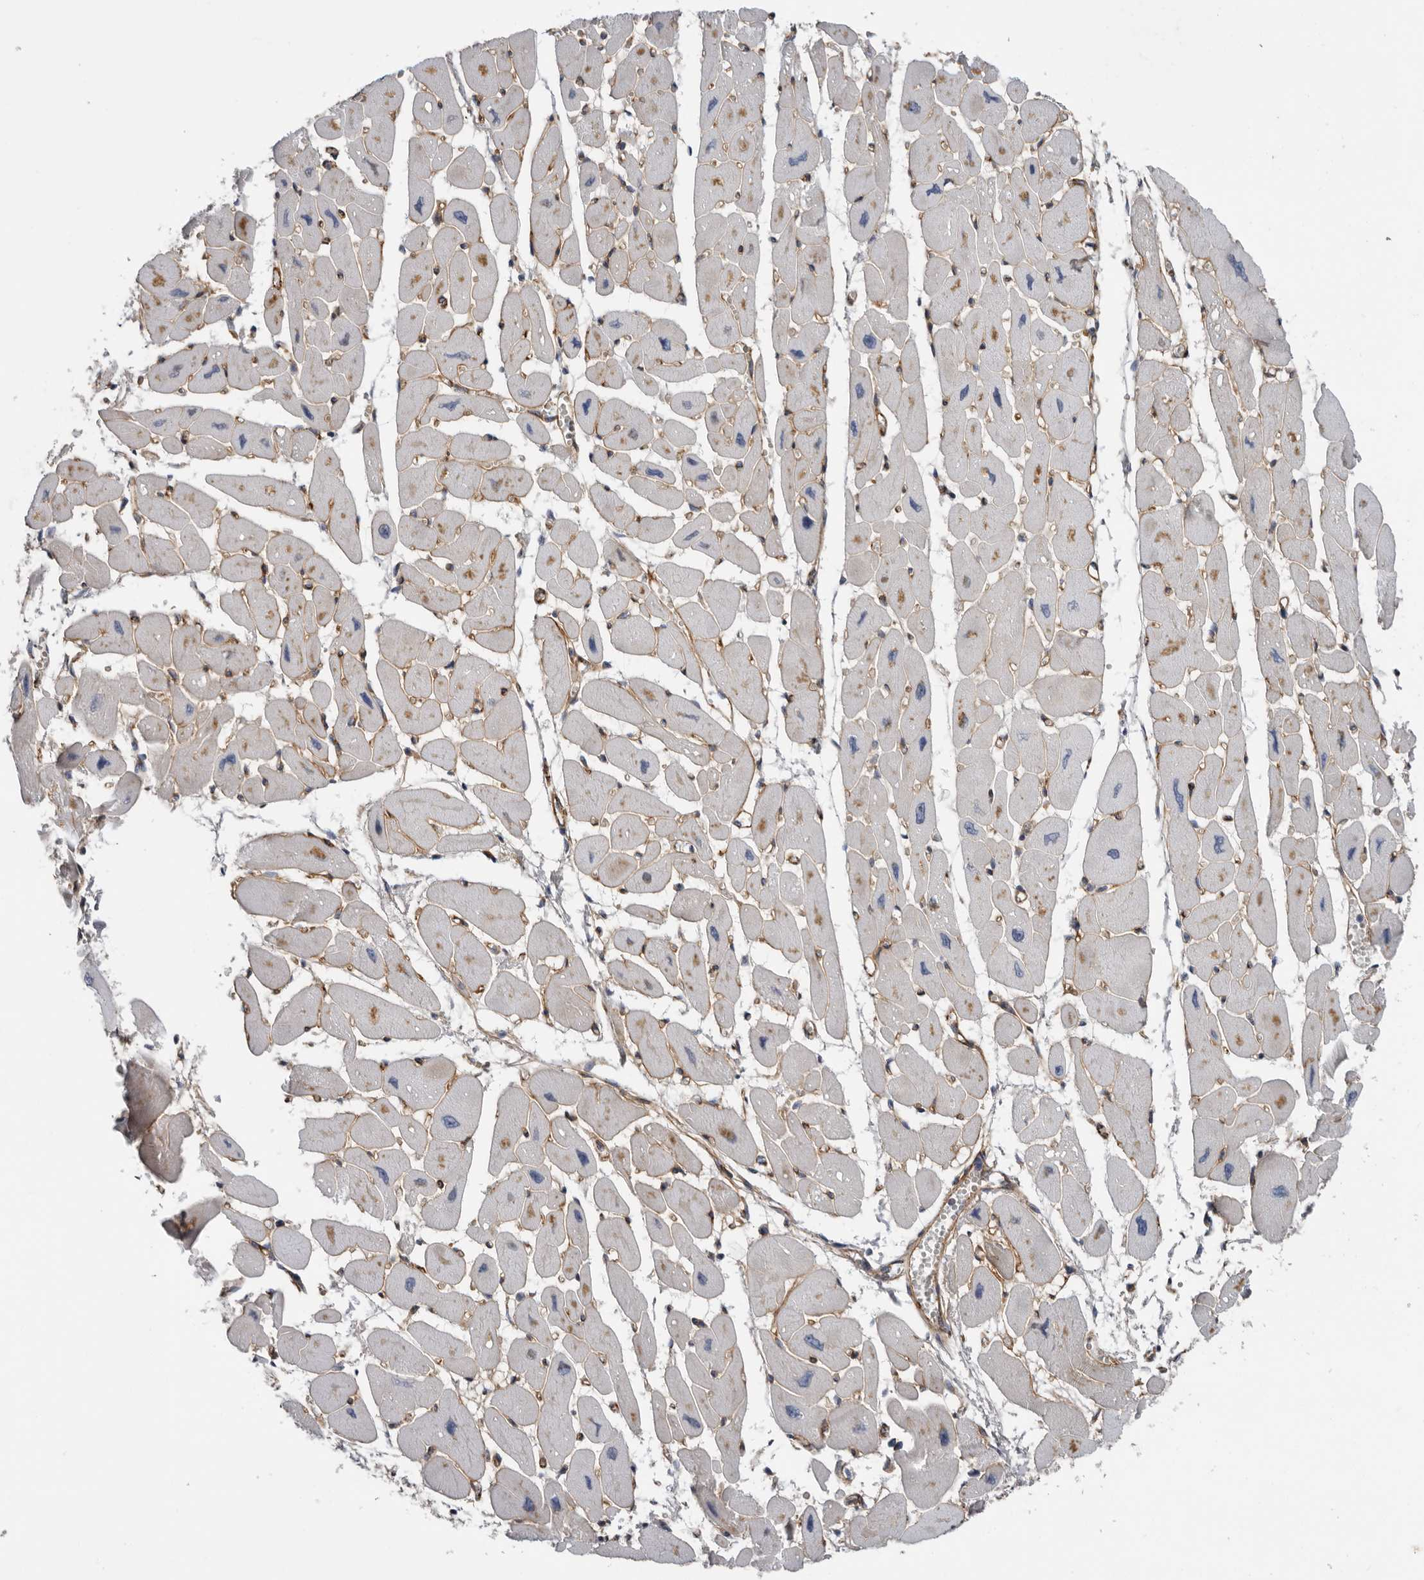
{"staining": {"intensity": "weak", "quantity": "<25%", "location": "cytoplasmic/membranous"}, "tissue": "heart muscle", "cell_type": "Cardiomyocytes", "image_type": "normal", "snomed": [{"axis": "morphology", "description": "Normal tissue, NOS"}, {"axis": "topography", "description": "Heart"}], "caption": "DAB (3,3'-diaminobenzidine) immunohistochemical staining of normal human heart muscle reveals no significant staining in cardiomyocytes.", "gene": "LUZP1", "patient": {"sex": "female", "age": 54}}